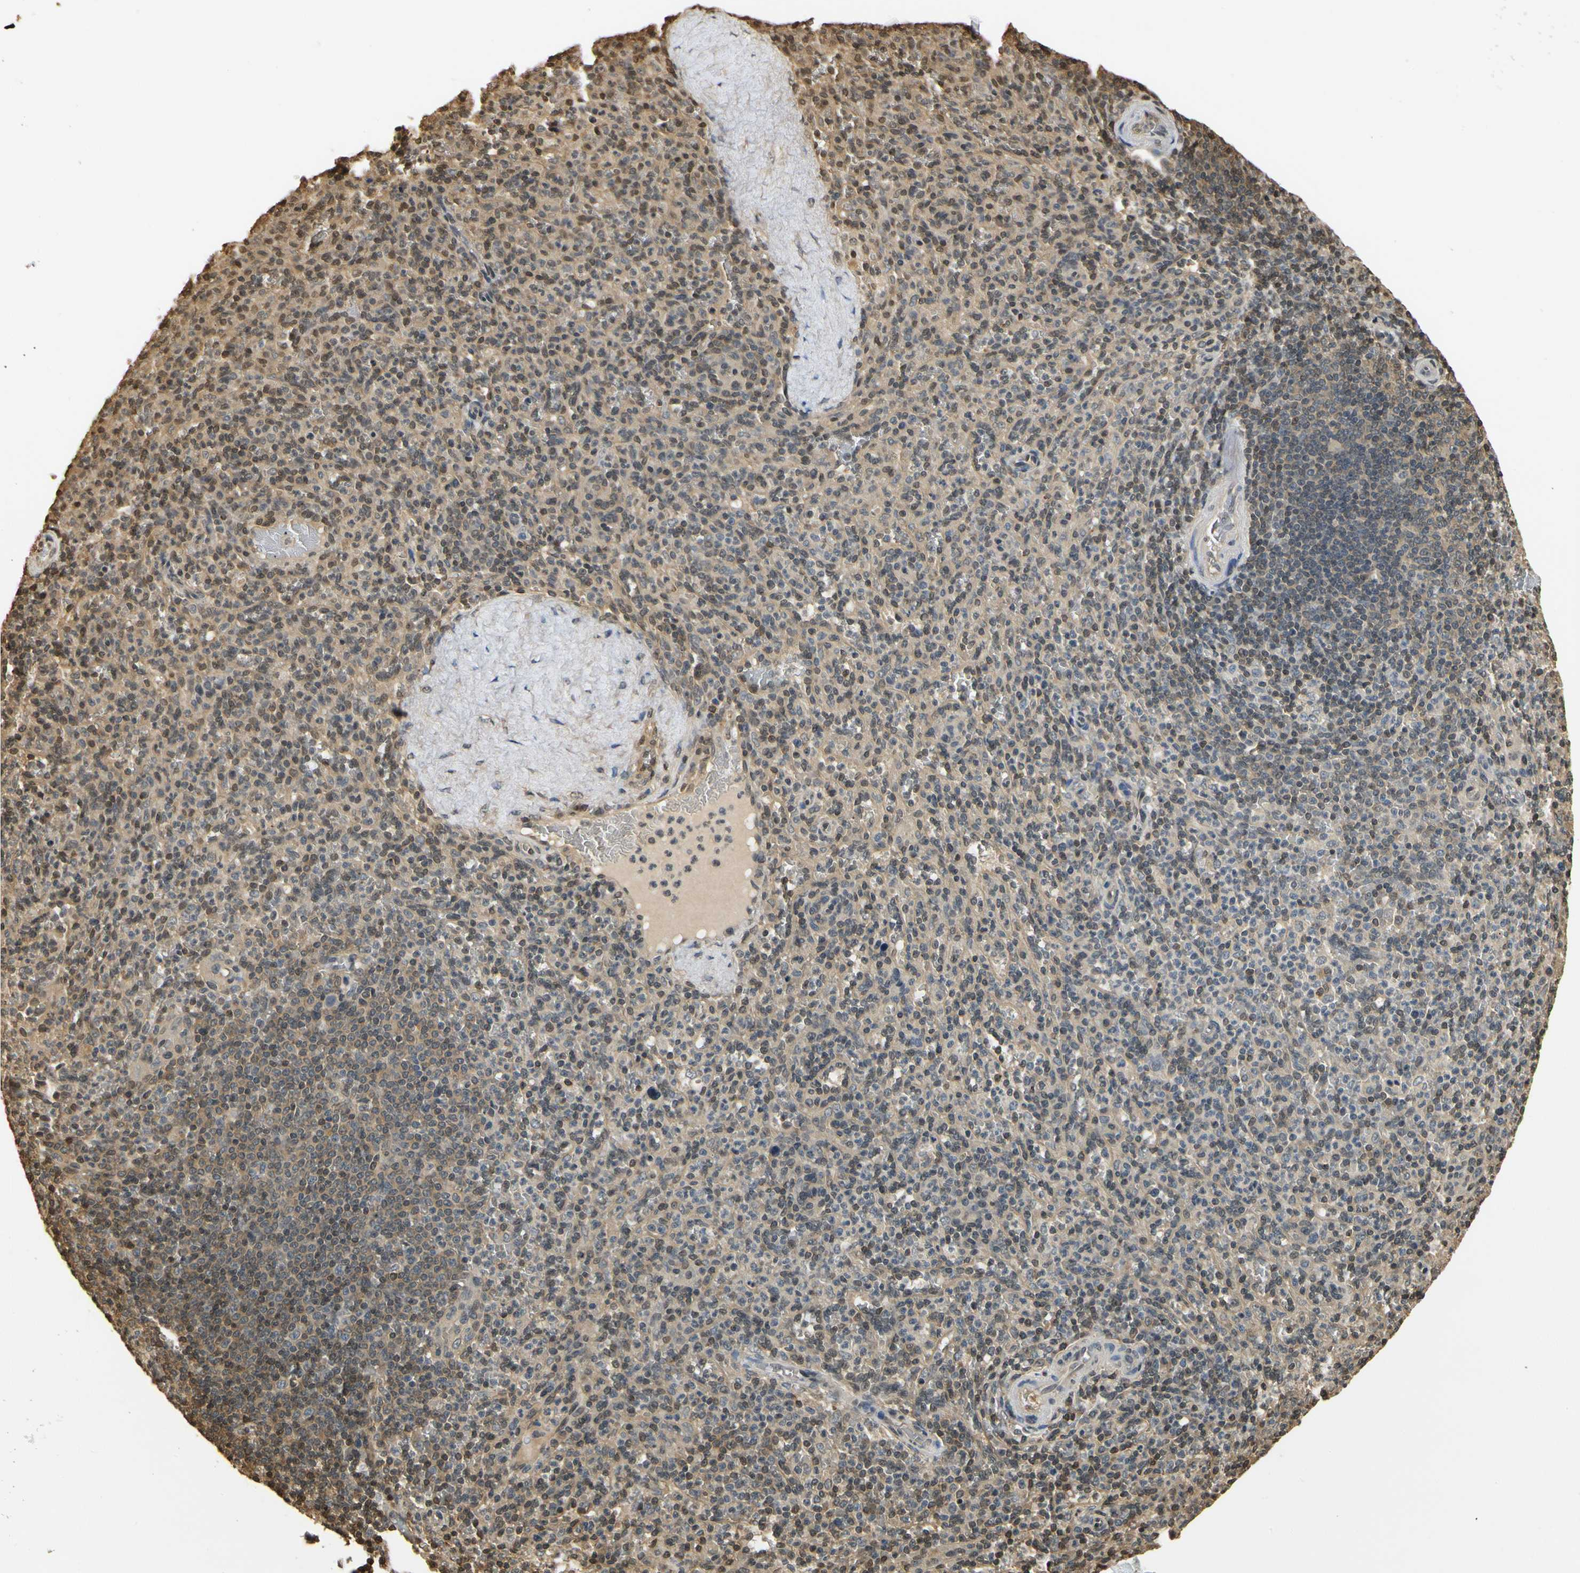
{"staining": {"intensity": "weak", "quantity": ">75%", "location": "cytoplasmic/membranous"}, "tissue": "spleen", "cell_type": "Cells in red pulp", "image_type": "normal", "snomed": [{"axis": "morphology", "description": "Normal tissue, NOS"}, {"axis": "topography", "description": "Spleen"}], "caption": "Cells in red pulp show weak cytoplasmic/membranous positivity in approximately >75% of cells in unremarkable spleen.", "gene": "SOD1", "patient": {"sex": "male", "age": 36}}